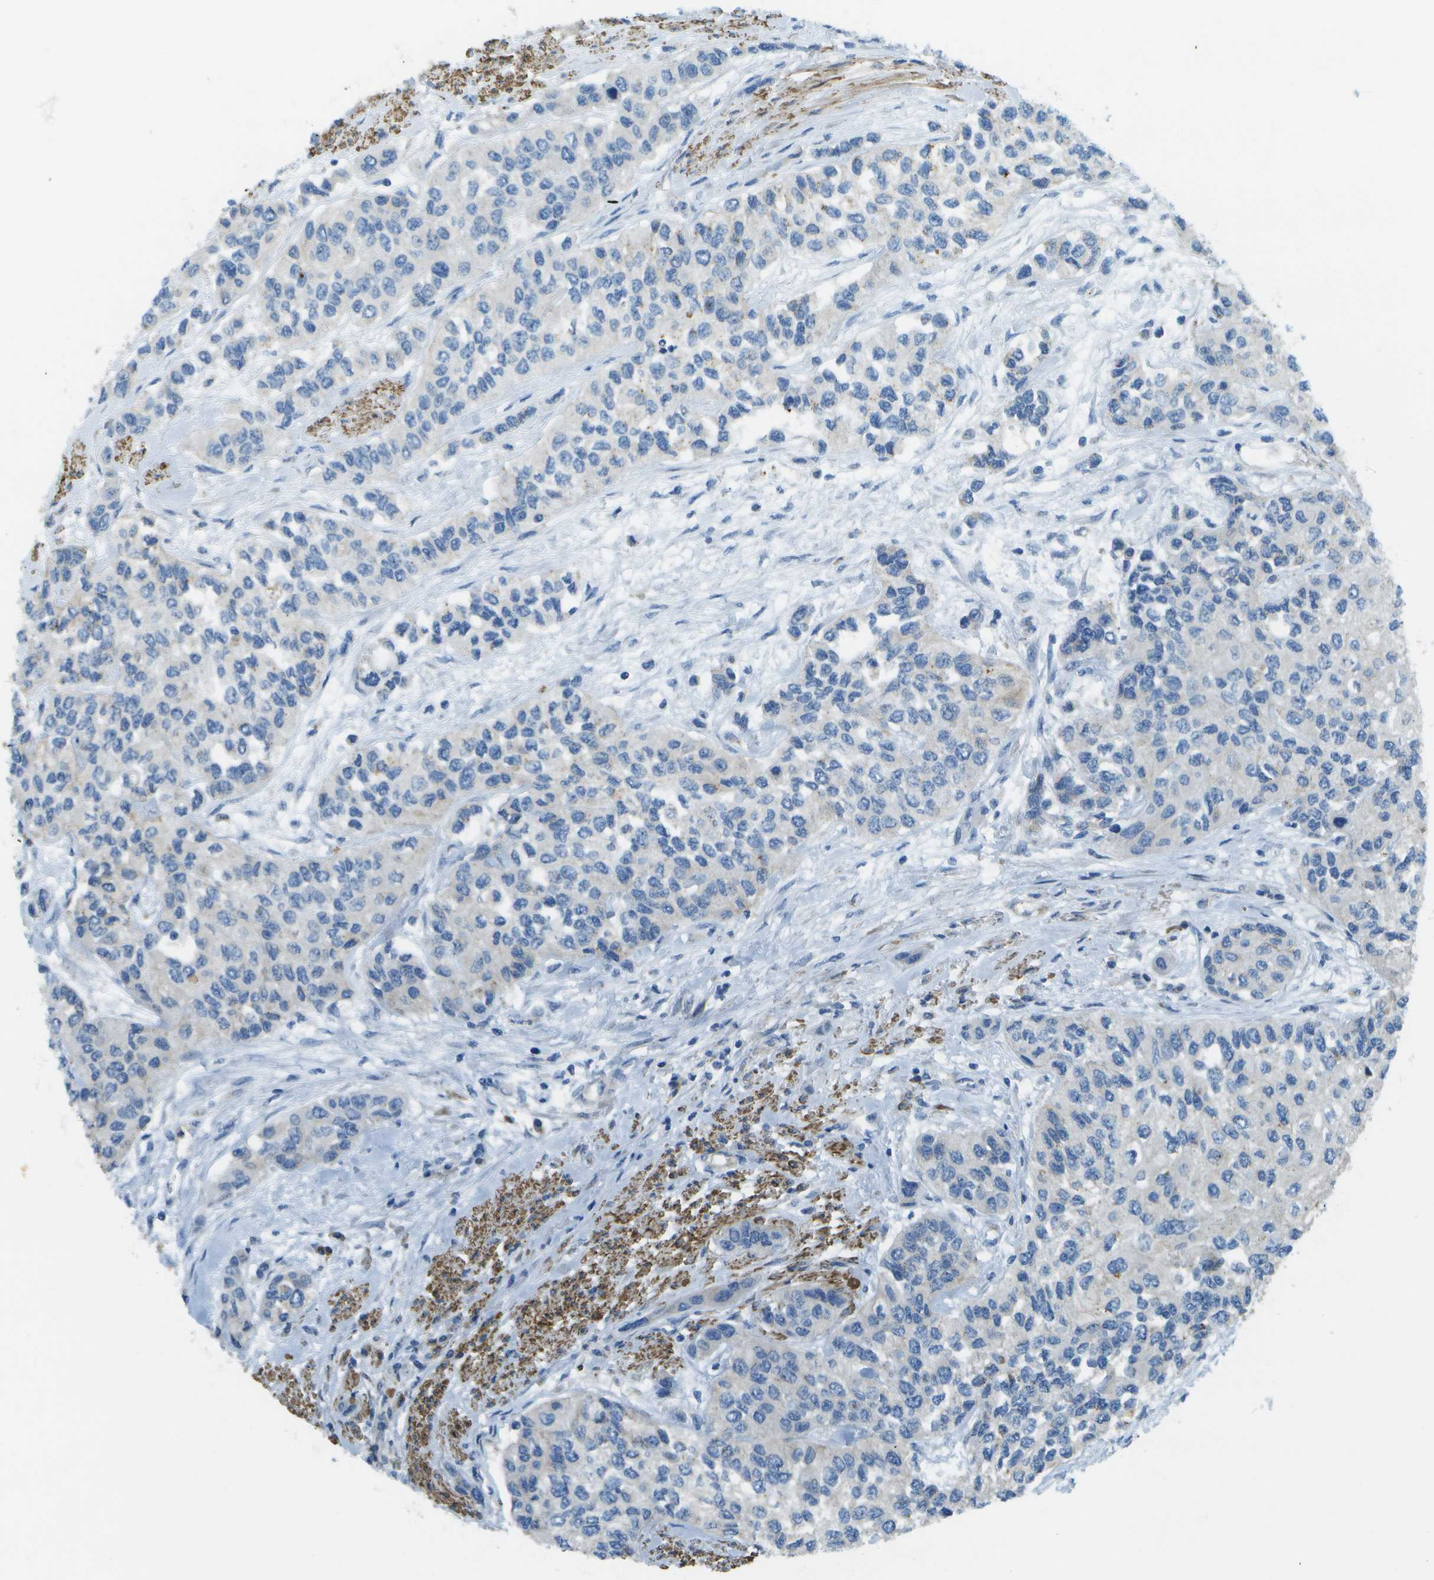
{"staining": {"intensity": "negative", "quantity": "none", "location": "none"}, "tissue": "urothelial cancer", "cell_type": "Tumor cells", "image_type": "cancer", "snomed": [{"axis": "morphology", "description": "Urothelial carcinoma, High grade"}, {"axis": "topography", "description": "Urinary bladder"}], "caption": "Tumor cells show no significant staining in urothelial cancer. Nuclei are stained in blue.", "gene": "MYH11", "patient": {"sex": "female", "age": 56}}